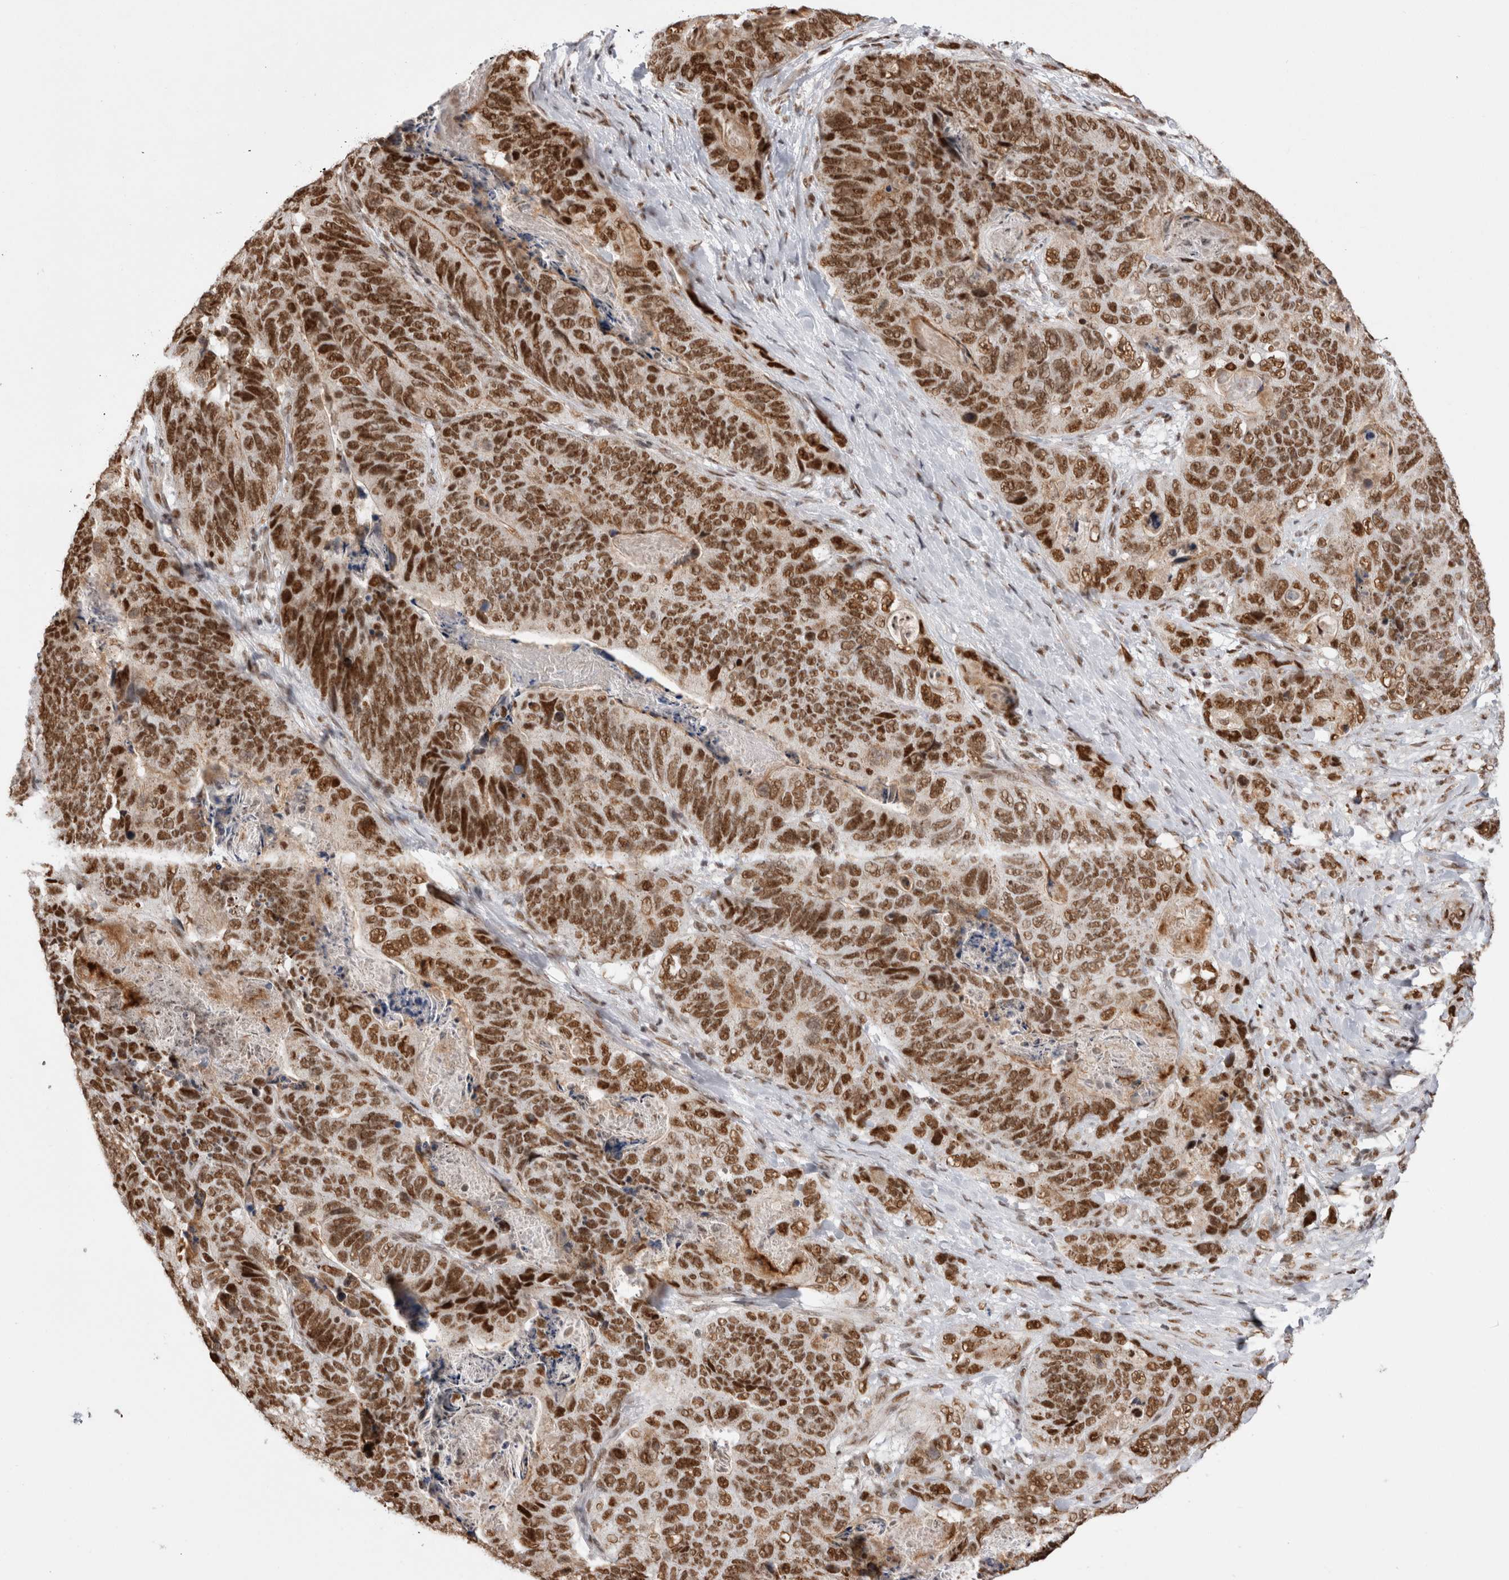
{"staining": {"intensity": "moderate", "quantity": ">75%", "location": "nuclear"}, "tissue": "stomach cancer", "cell_type": "Tumor cells", "image_type": "cancer", "snomed": [{"axis": "morphology", "description": "Normal tissue, NOS"}, {"axis": "morphology", "description": "Adenocarcinoma, NOS"}, {"axis": "topography", "description": "Stomach"}], "caption": "Tumor cells exhibit moderate nuclear staining in about >75% of cells in adenocarcinoma (stomach).", "gene": "EYA2", "patient": {"sex": "female", "age": 89}}